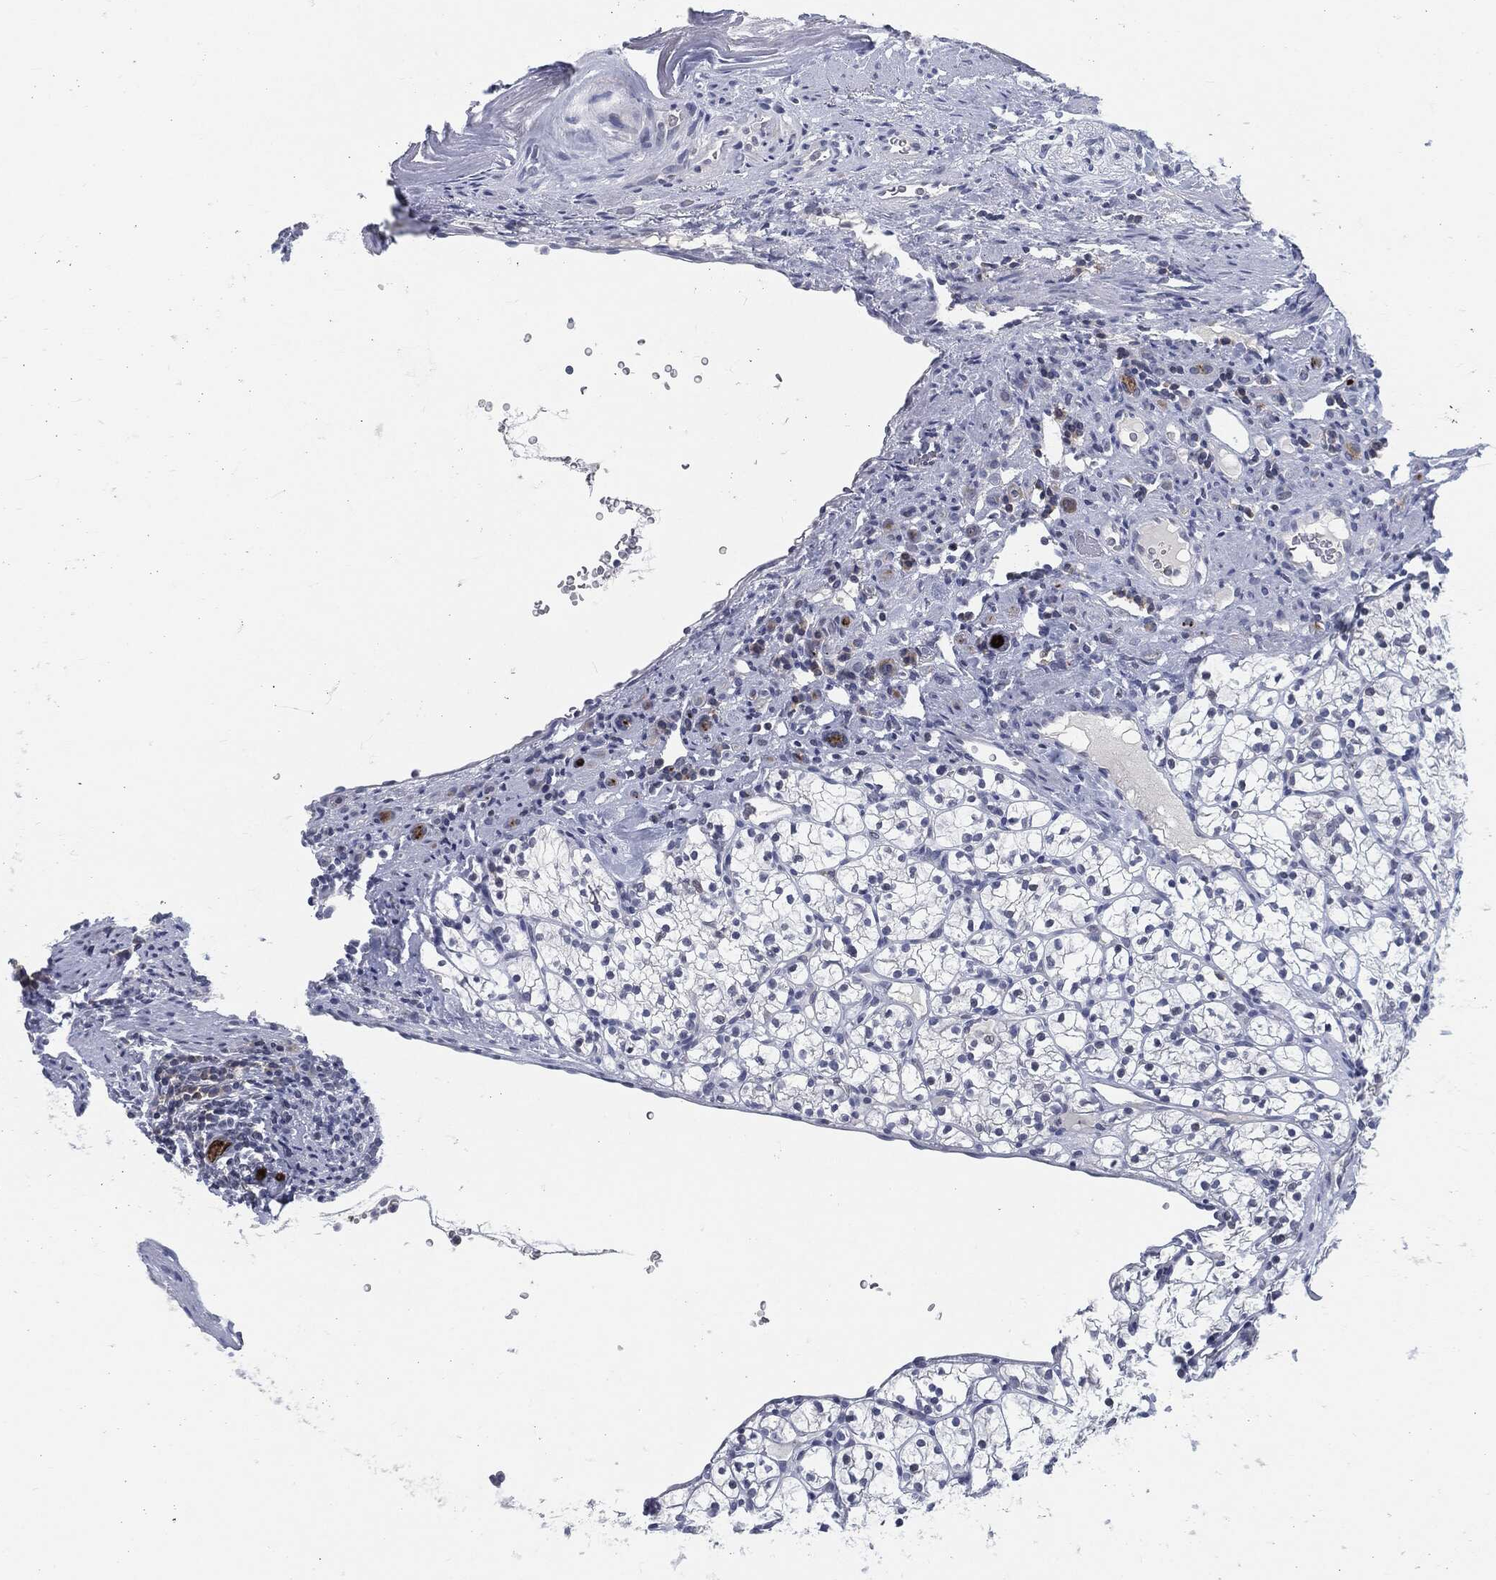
{"staining": {"intensity": "negative", "quantity": "none", "location": "none"}, "tissue": "renal cancer", "cell_type": "Tumor cells", "image_type": "cancer", "snomed": [{"axis": "morphology", "description": "Adenocarcinoma, NOS"}, {"axis": "topography", "description": "Kidney"}], "caption": "Tumor cells show no significant protein positivity in renal cancer (adenocarcinoma).", "gene": "PROM1", "patient": {"sex": "female", "age": 89}}